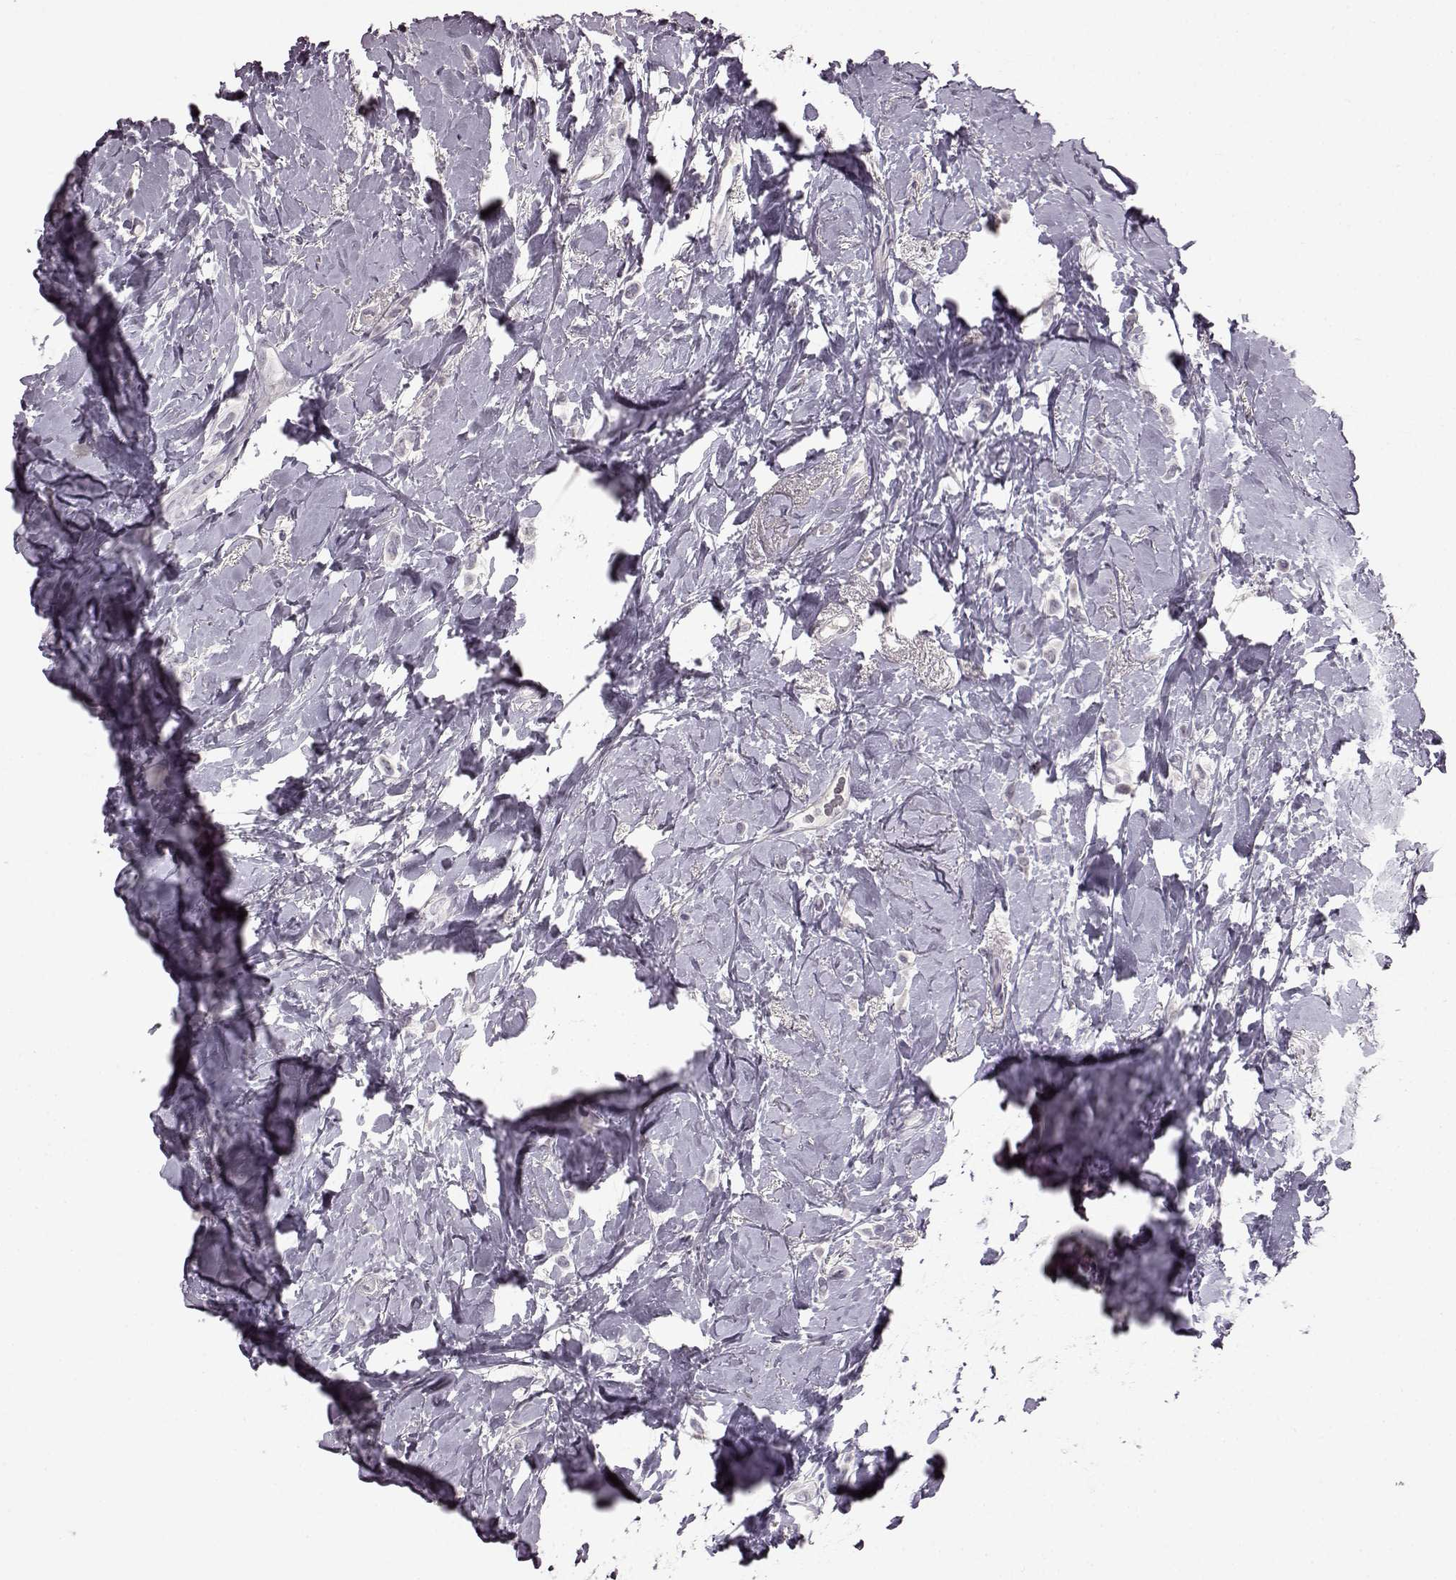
{"staining": {"intensity": "negative", "quantity": "none", "location": "none"}, "tissue": "breast cancer", "cell_type": "Tumor cells", "image_type": "cancer", "snomed": [{"axis": "morphology", "description": "Lobular carcinoma"}, {"axis": "topography", "description": "Breast"}], "caption": "The immunohistochemistry (IHC) photomicrograph has no significant positivity in tumor cells of breast lobular carcinoma tissue.", "gene": "LHB", "patient": {"sex": "female", "age": 66}}